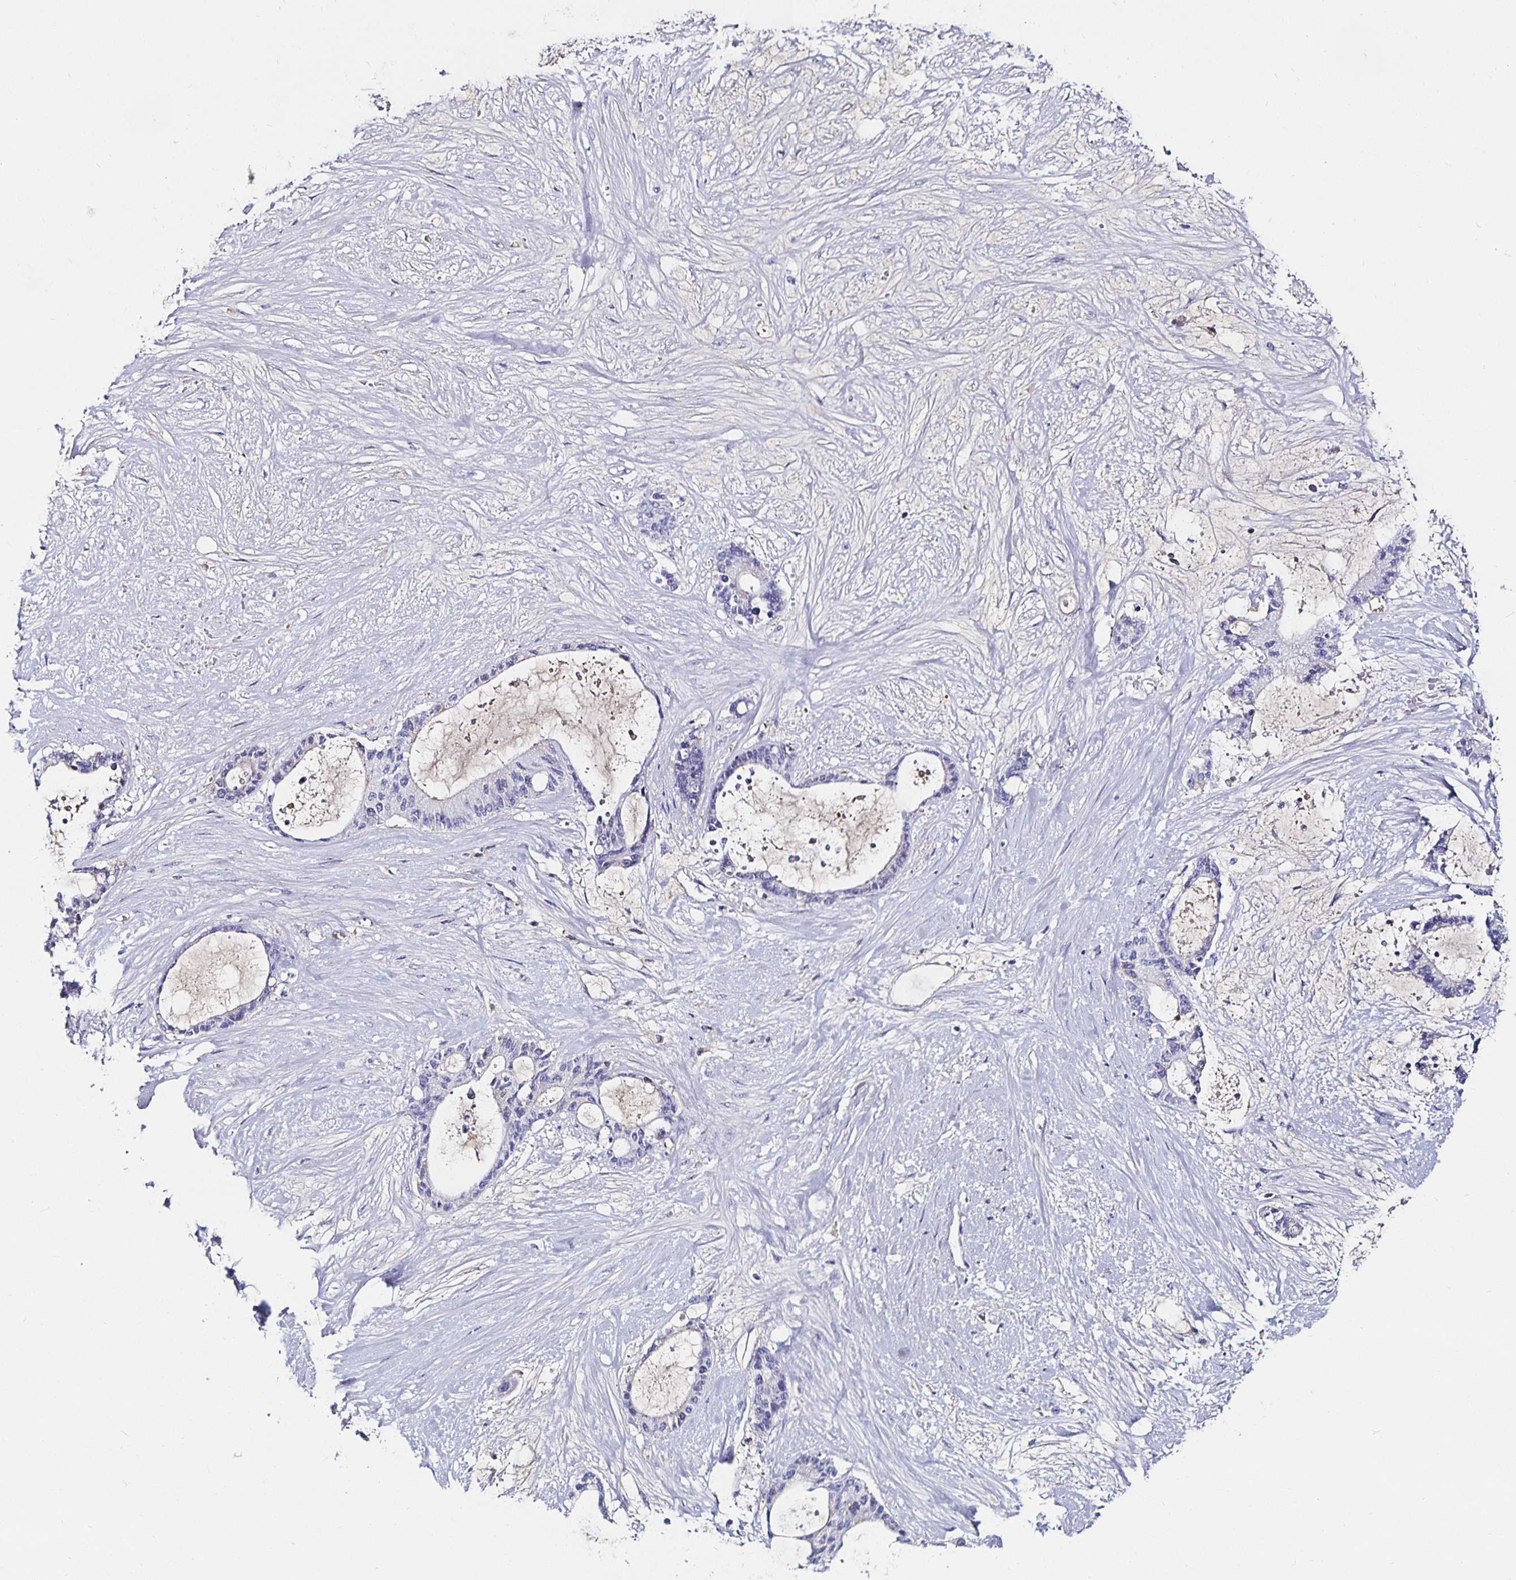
{"staining": {"intensity": "negative", "quantity": "none", "location": "none"}, "tissue": "liver cancer", "cell_type": "Tumor cells", "image_type": "cancer", "snomed": [{"axis": "morphology", "description": "Normal tissue, NOS"}, {"axis": "morphology", "description": "Cholangiocarcinoma"}, {"axis": "topography", "description": "Liver"}, {"axis": "topography", "description": "Peripheral nerve tissue"}], "caption": "There is no significant staining in tumor cells of liver cancer (cholangiocarcinoma).", "gene": "TTR", "patient": {"sex": "female", "age": 73}}